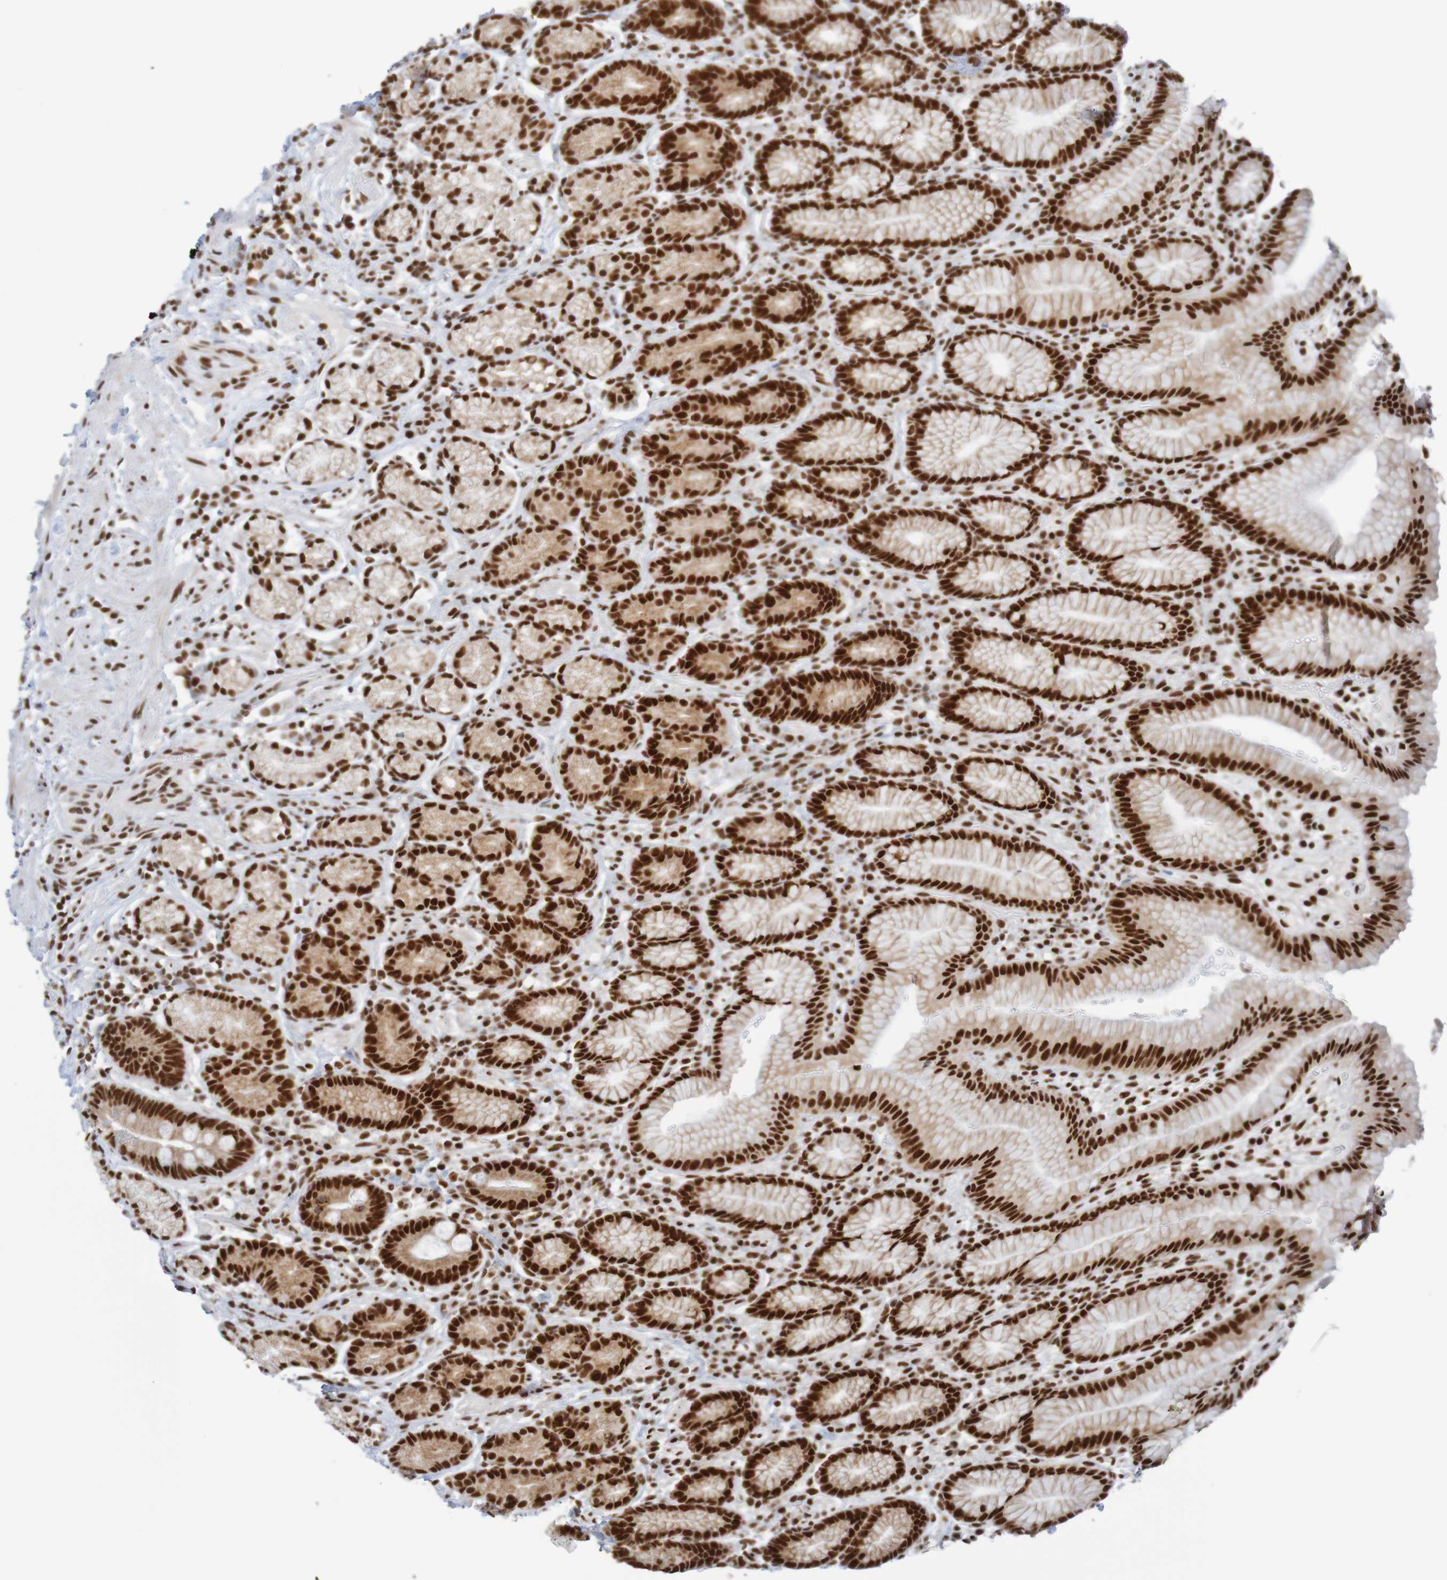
{"staining": {"intensity": "strong", "quantity": ">75%", "location": "nuclear"}, "tissue": "stomach", "cell_type": "Glandular cells", "image_type": "normal", "snomed": [{"axis": "morphology", "description": "Normal tissue, NOS"}, {"axis": "topography", "description": "Stomach, lower"}], "caption": "Immunohistochemical staining of benign human stomach exhibits >75% levels of strong nuclear protein positivity in about >75% of glandular cells.", "gene": "THRAP3", "patient": {"sex": "male", "age": 52}}